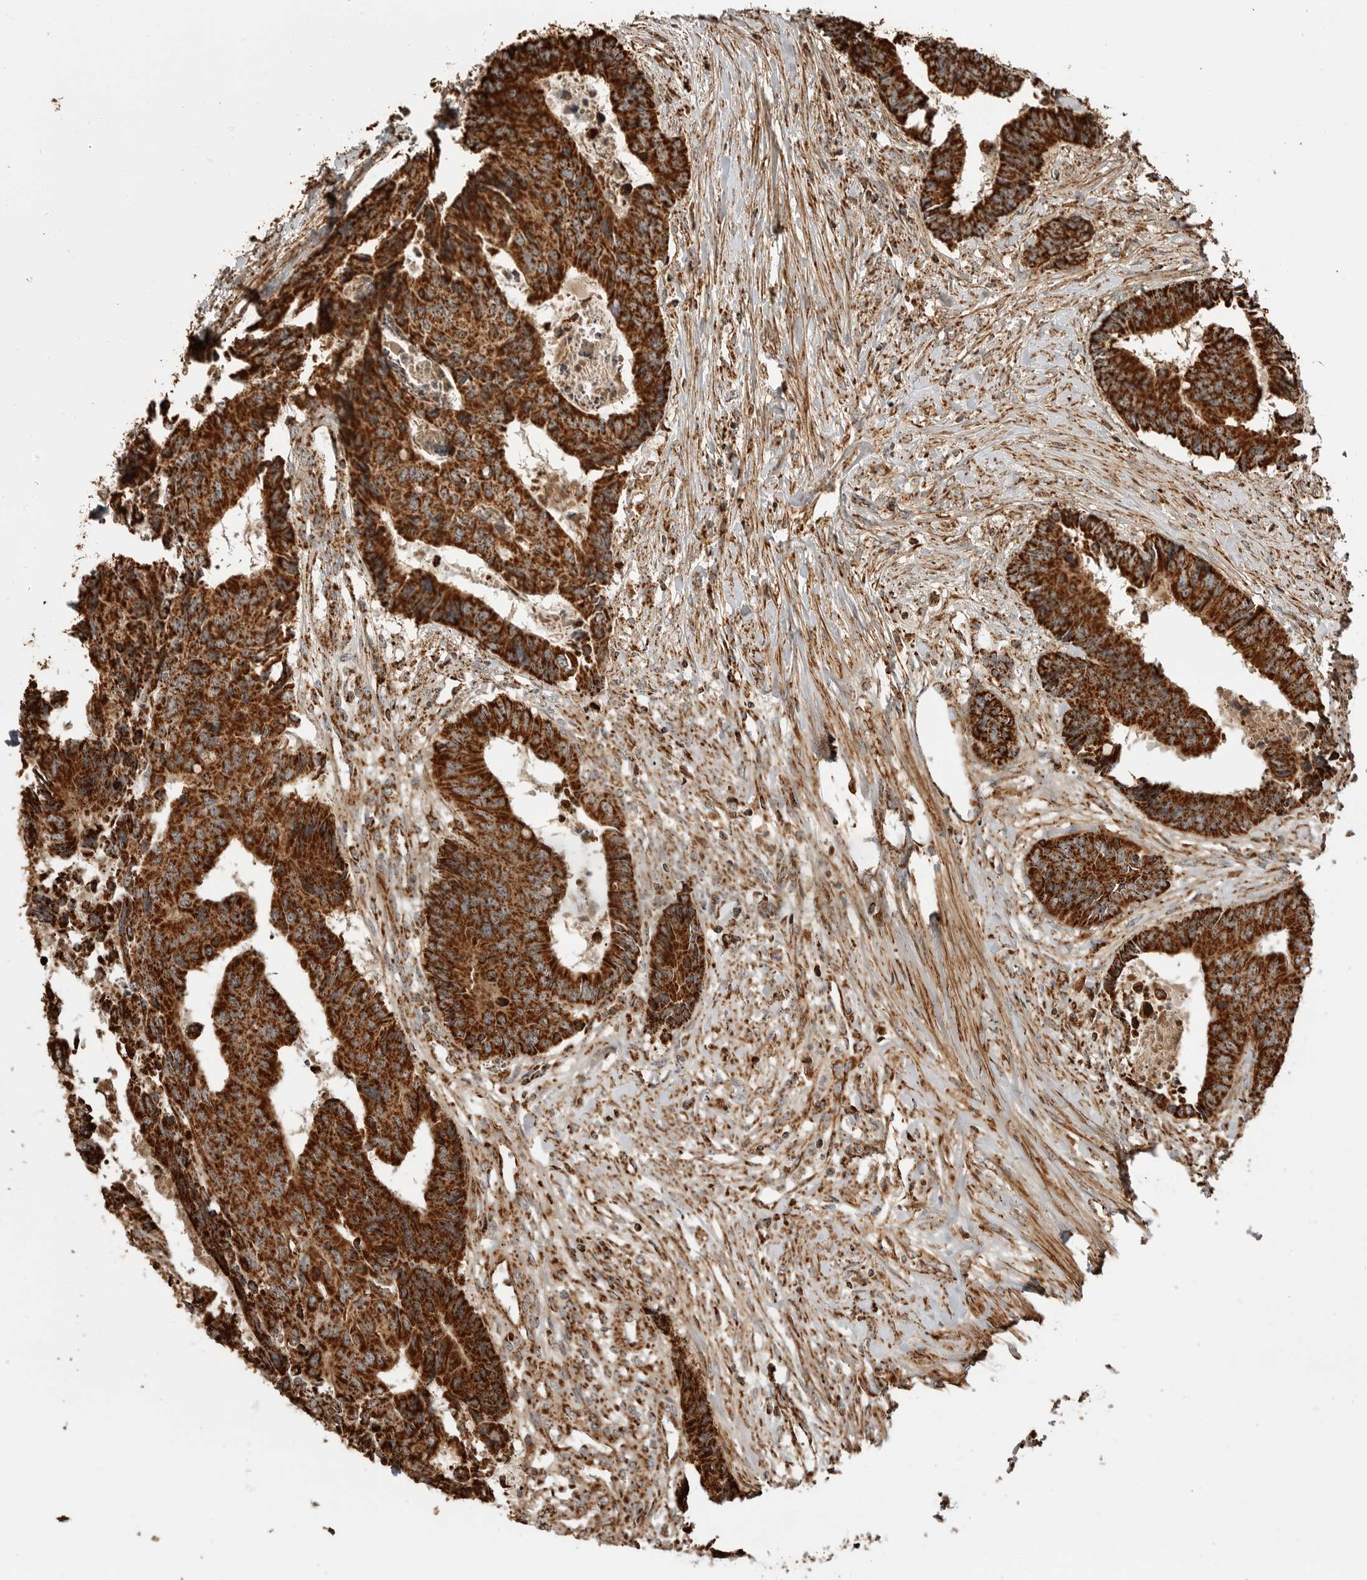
{"staining": {"intensity": "strong", "quantity": ">75%", "location": "cytoplasmic/membranous"}, "tissue": "colorectal cancer", "cell_type": "Tumor cells", "image_type": "cancer", "snomed": [{"axis": "morphology", "description": "Adenocarcinoma, NOS"}, {"axis": "topography", "description": "Rectum"}], "caption": "About >75% of tumor cells in colorectal cancer show strong cytoplasmic/membranous protein staining as visualized by brown immunohistochemical staining.", "gene": "BMP2K", "patient": {"sex": "male", "age": 84}}